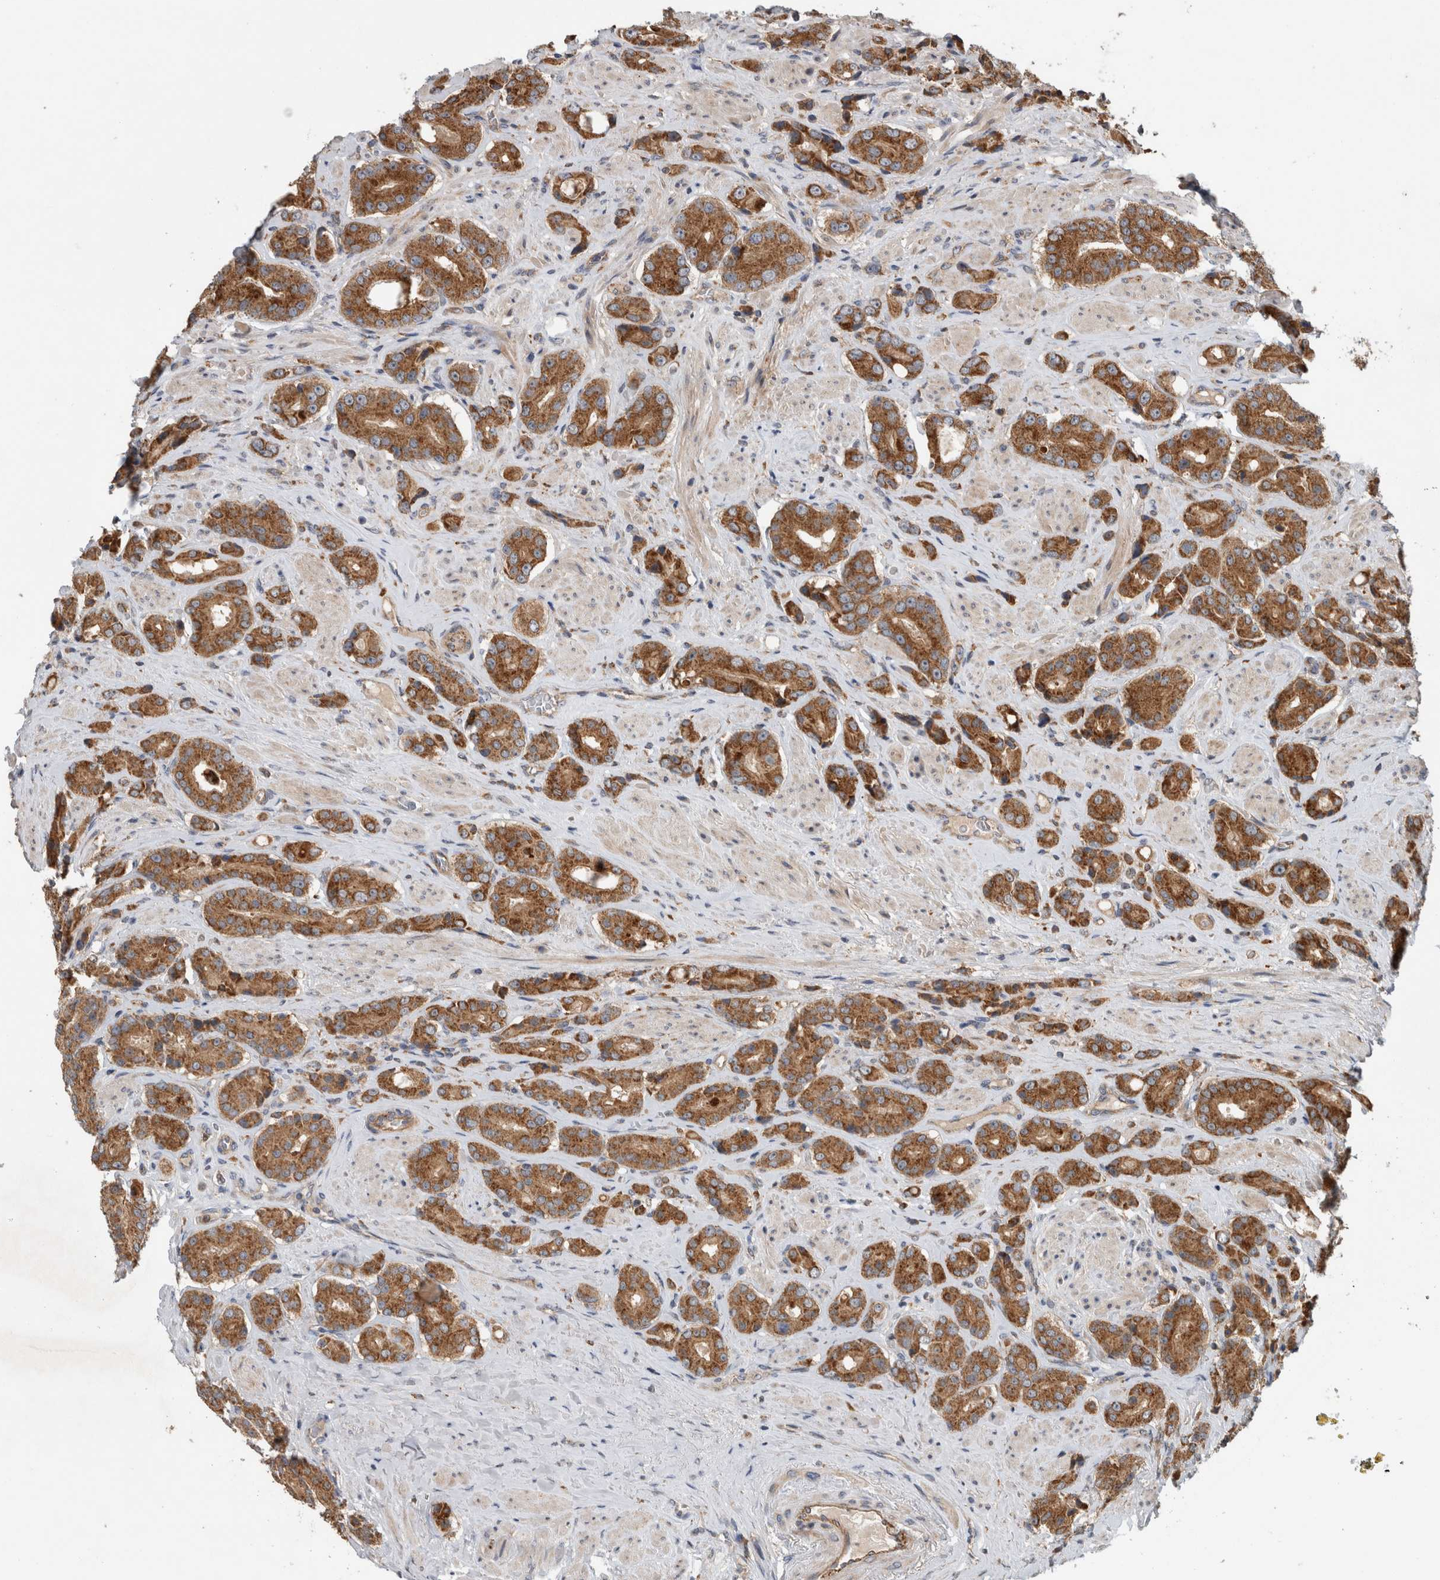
{"staining": {"intensity": "strong", "quantity": ">75%", "location": "cytoplasmic/membranous"}, "tissue": "prostate cancer", "cell_type": "Tumor cells", "image_type": "cancer", "snomed": [{"axis": "morphology", "description": "Adenocarcinoma, High grade"}, {"axis": "topography", "description": "Prostate"}], "caption": "Approximately >75% of tumor cells in human prostate cancer show strong cytoplasmic/membranous protein staining as visualized by brown immunohistochemical staining.", "gene": "ADGRL3", "patient": {"sex": "male", "age": 71}}